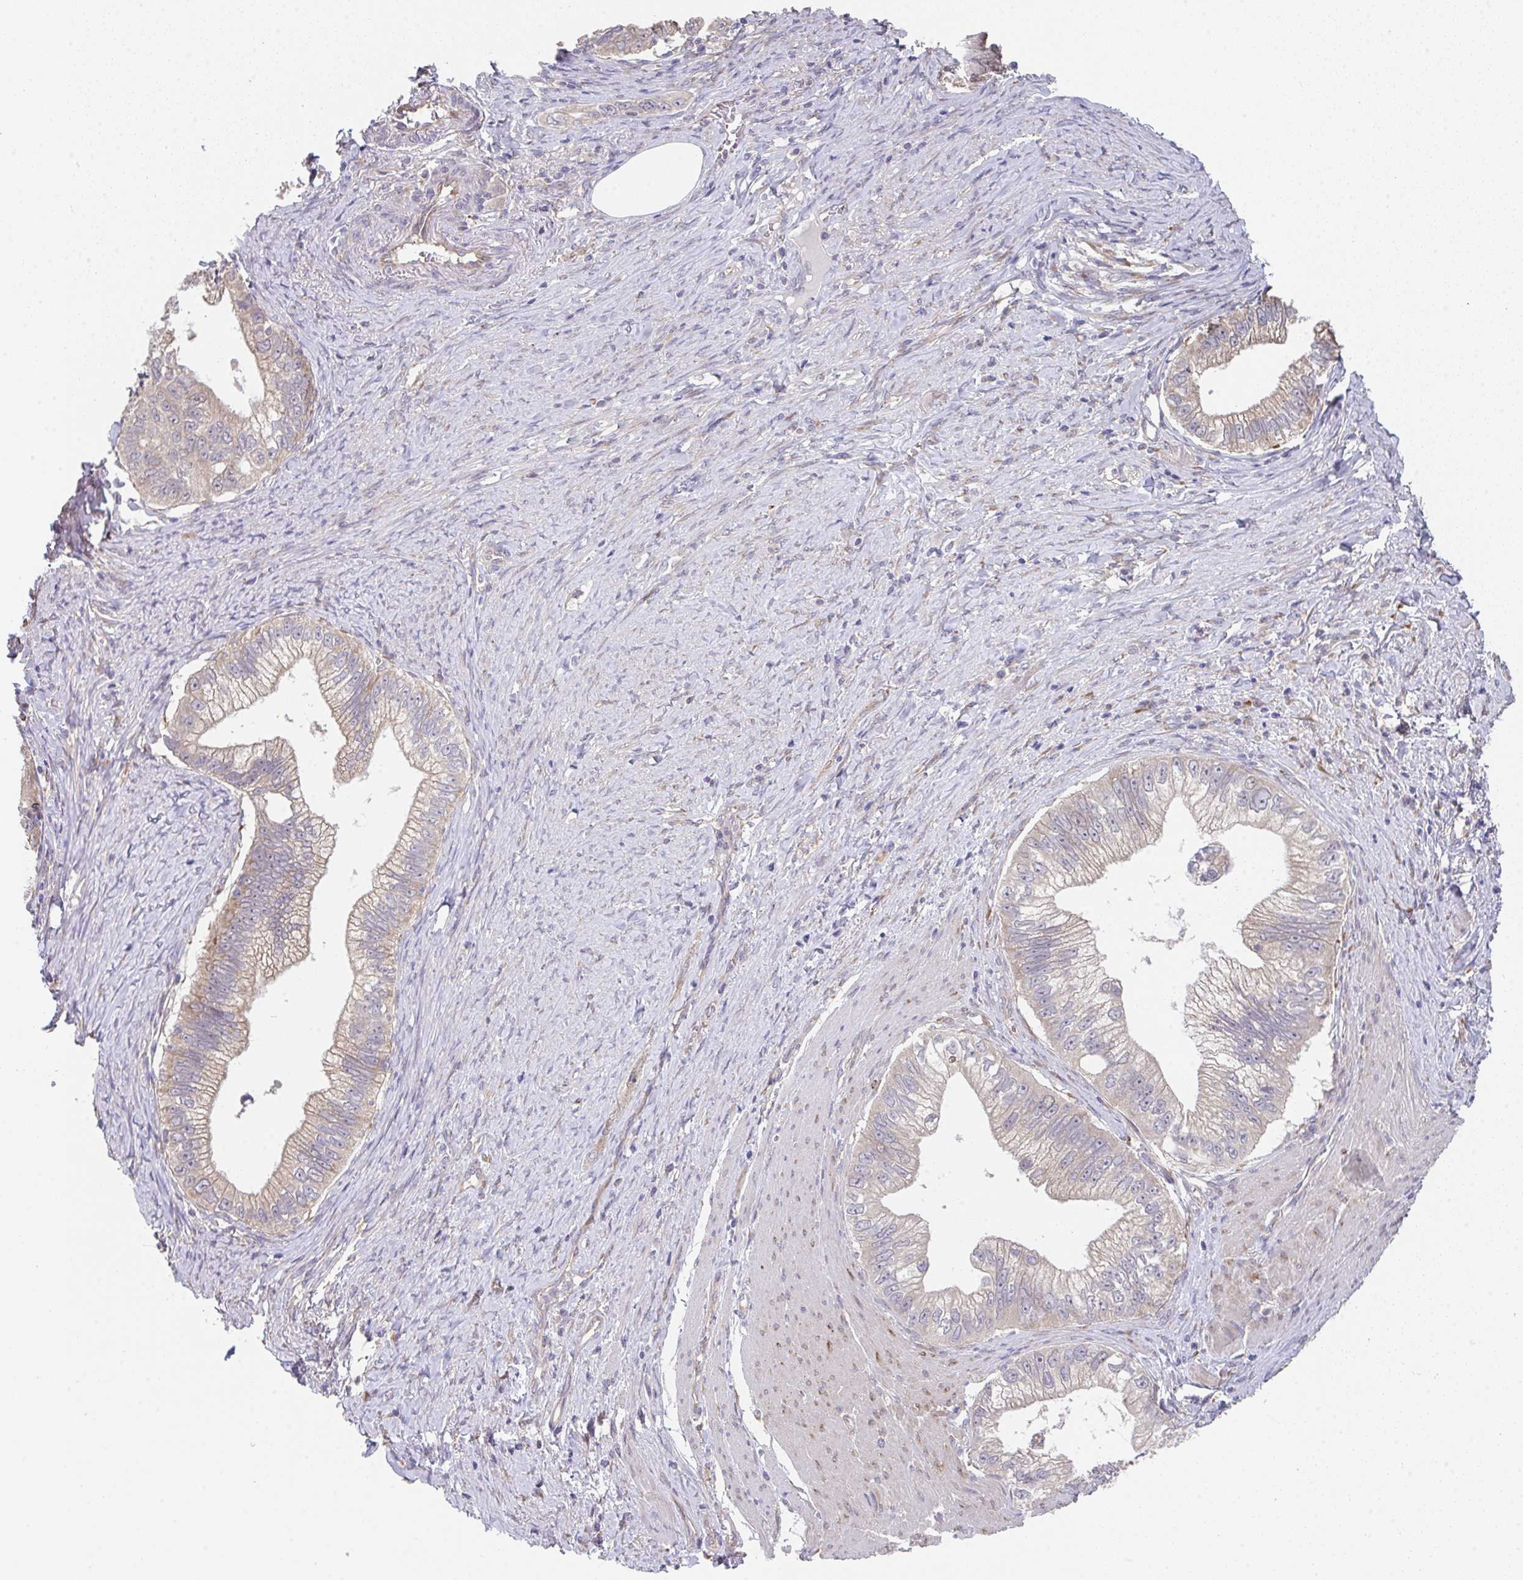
{"staining": {"intensity": "weak", "quantity": ">75%", "location": "cytoplasmic/membranous"}, "tissue": "pancreatic cancer", "cell_type": "Tumor cells", "image_type": "cancer", "snomed": [{"axis": "morphology", "description": "Adenocarcinoma, NOS"}, {"axis": "topography", "description": "Pancreas"}], "caption": "Tumor cells demonstrate low levels of weak cytoplasmic/membranous expression in about >75% of cells in pancreatic cancer (adenocarcinoma).", "gene": "TSPAN31", "patient": {"sex": "male", "age": 70}}